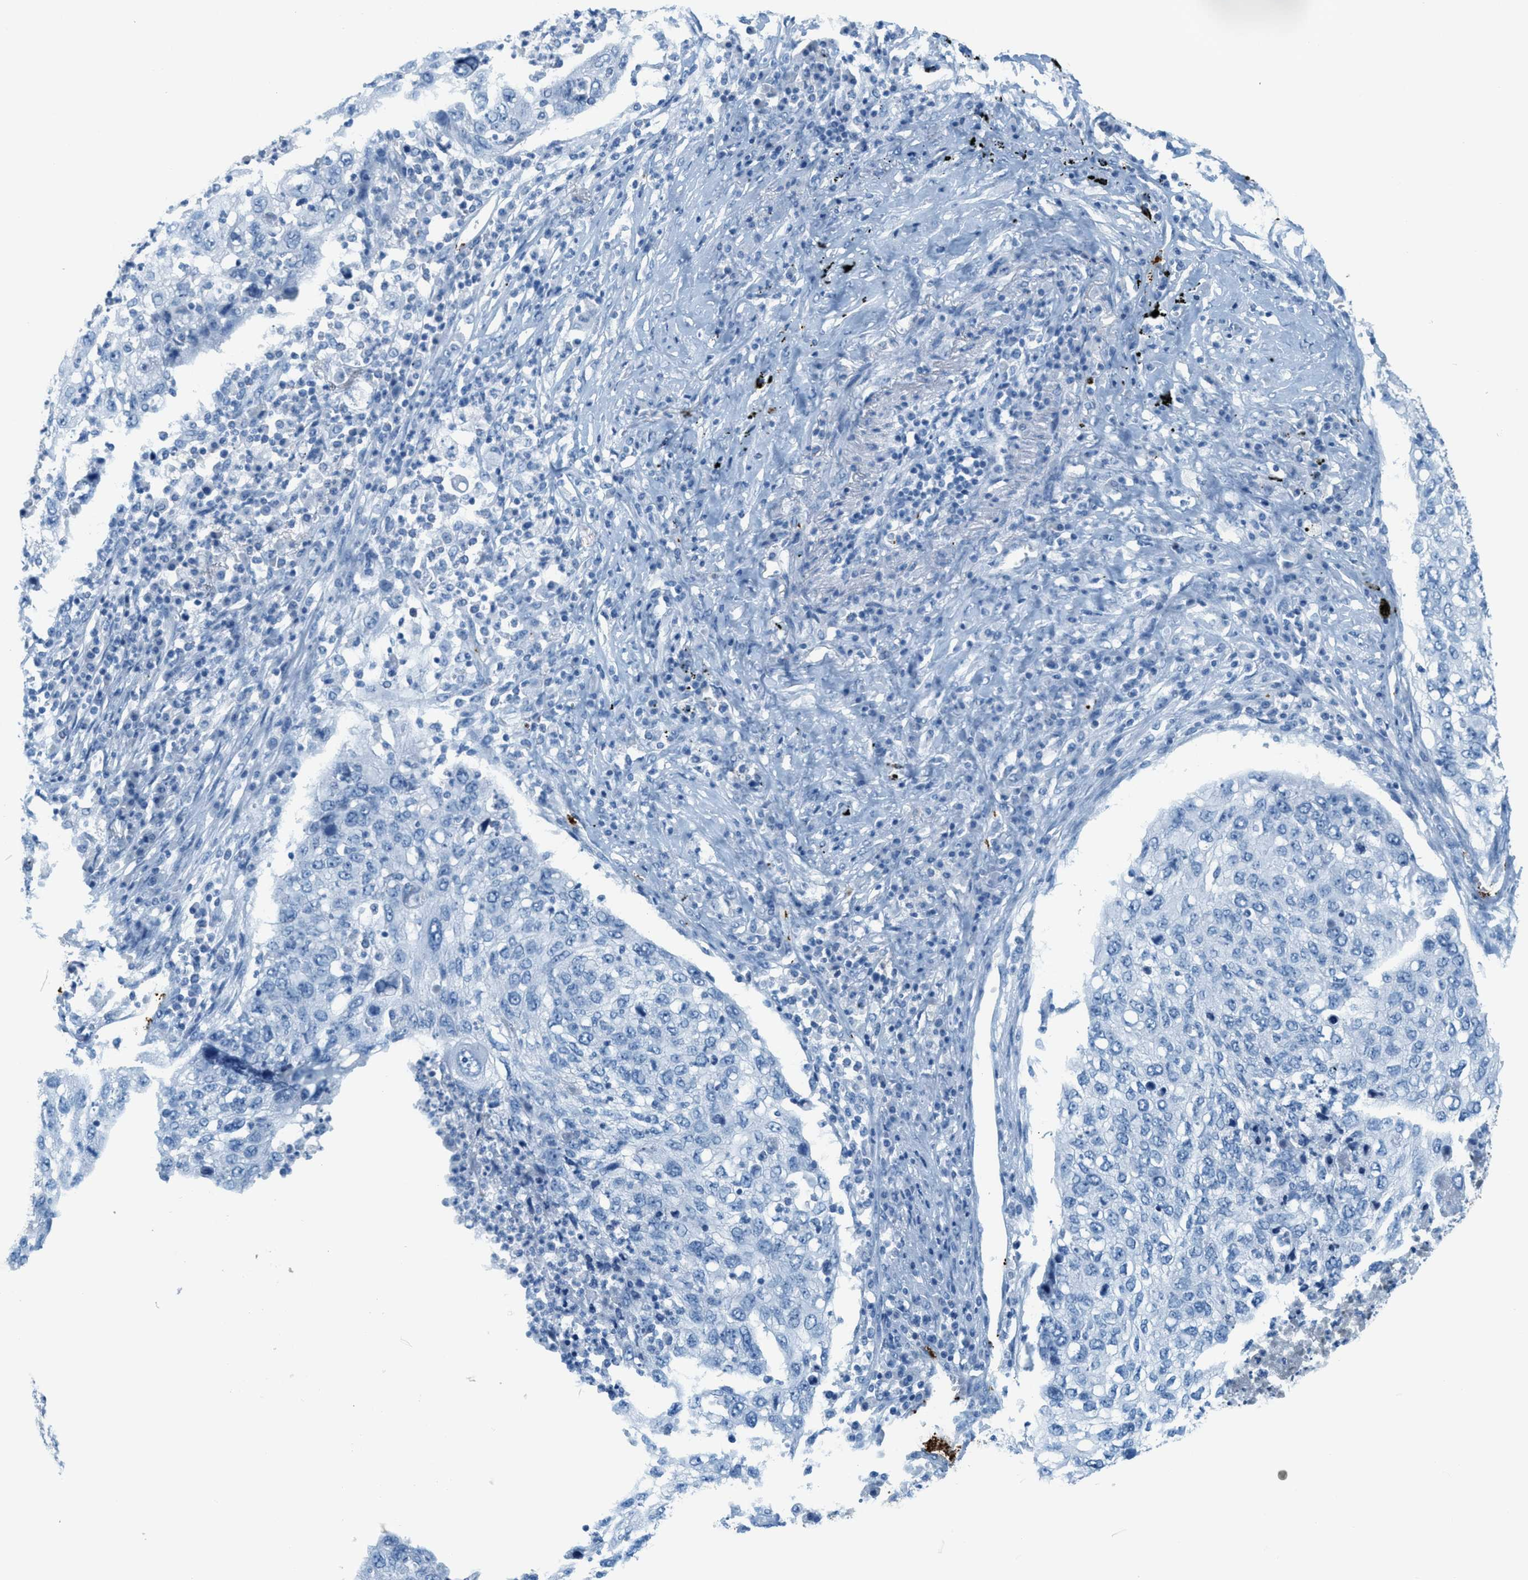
{"staining": {"intensity": "negative", "quantity": "none", "location": "none"}, "tissue": "lung cancer", "cell_type": "Tumor cells", "image_type": "cancer", "snomed": [{"axis": "morphology", "description": "Squamous cell carcinoma, NOS"}, {"axis": "topography", "description": "Lung"}], "caption": "Tumor cells show no significant positivity in lung cancer (squamous cell carcinoma).", "gene": "PPBP", "patient": {"sex": "female", "age": 63}}